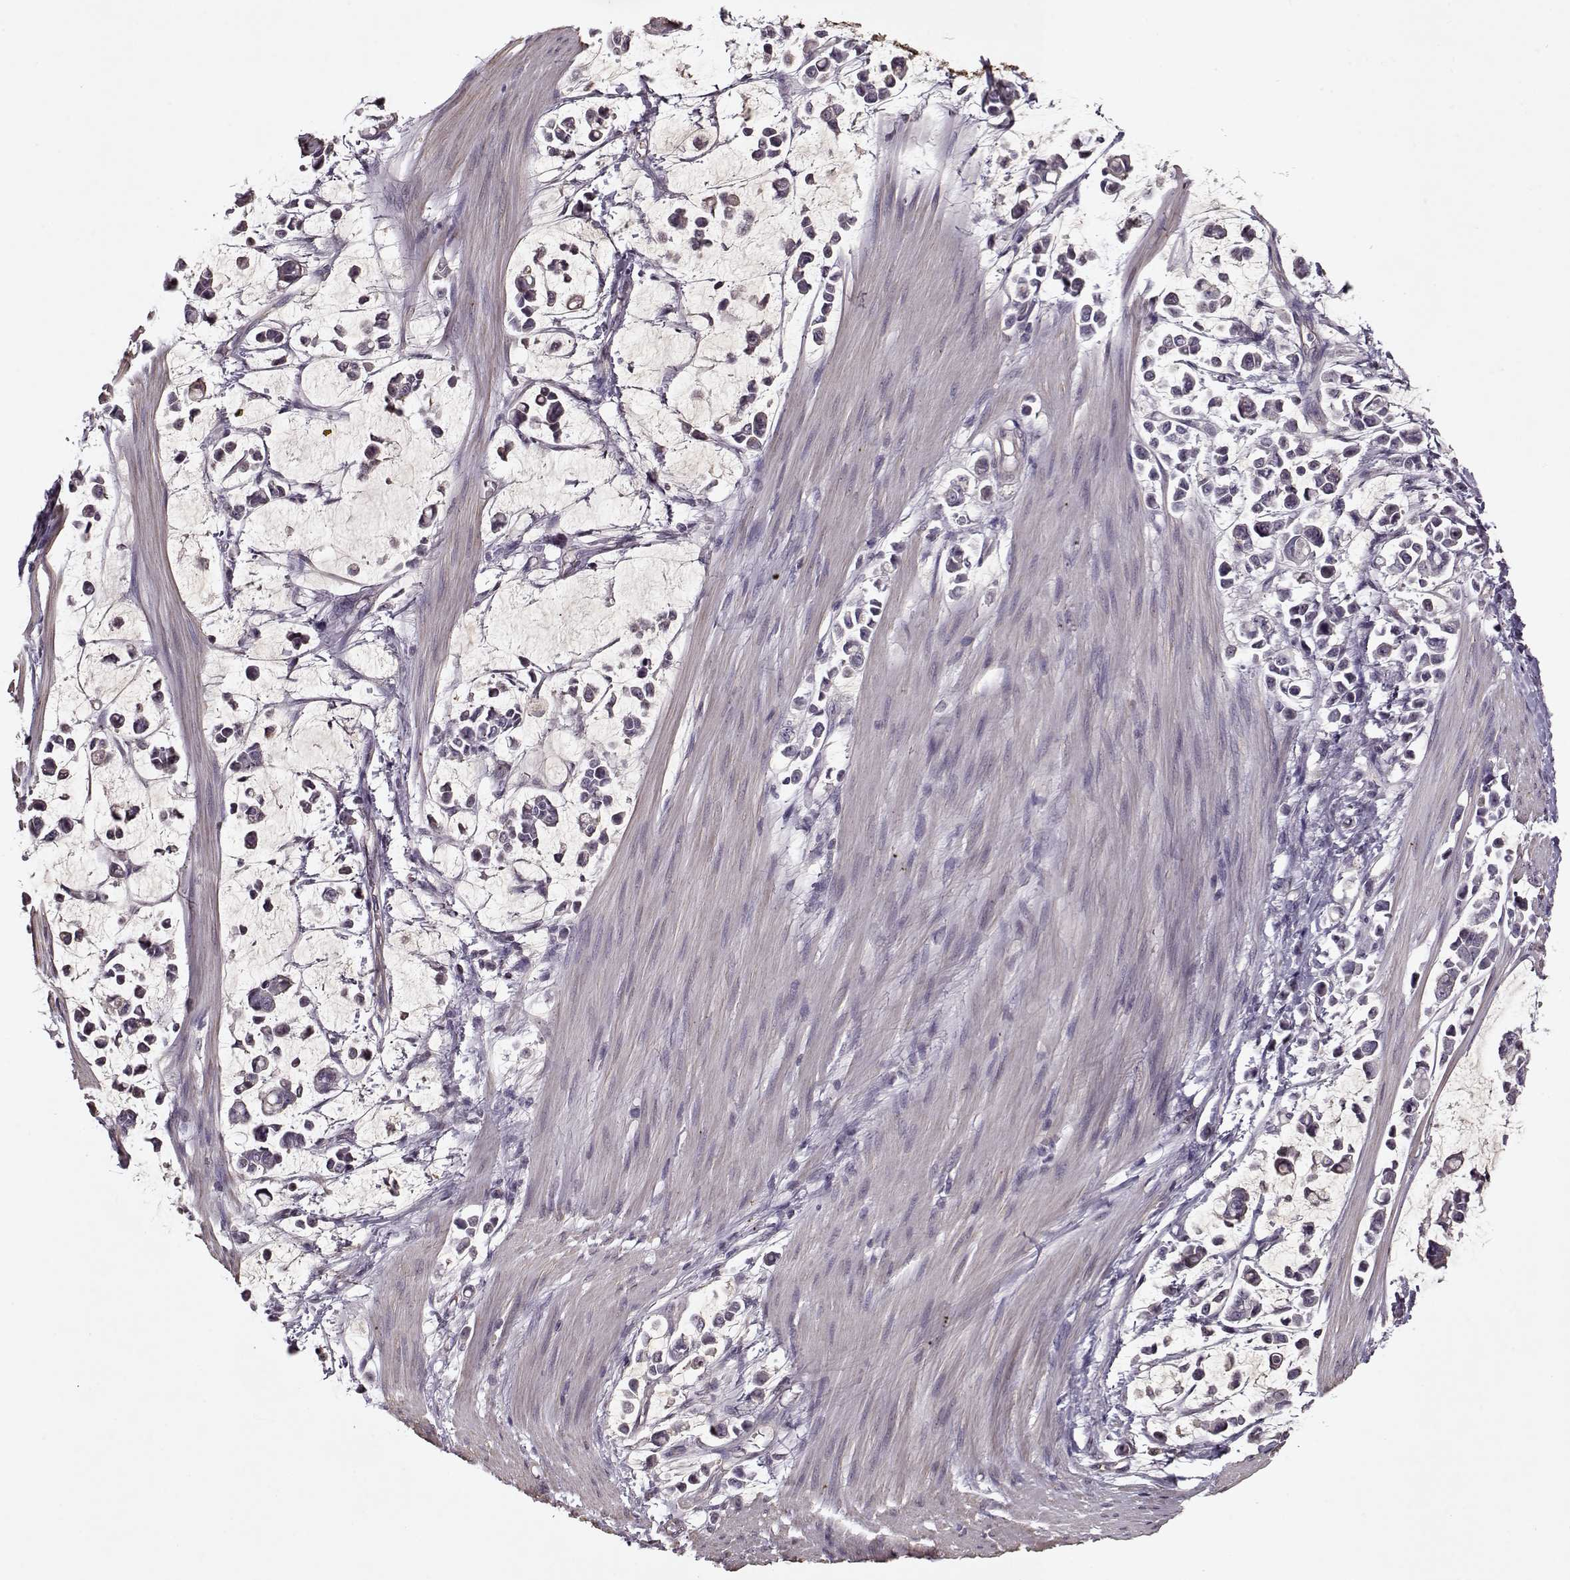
{"staining": {"intensity": "negative", "quantity": "none", "location": "none"}, "tissue": "stomach cancer", "cell_type": "Tumor cells", "image_type": "cancer", "snomed": [{"axis": "morphology", "description": "Adenocarcinoma, NOS"}, {"axis": "topography", "description": "Stomach"}], "caption": "This is a photomicrograph of immunohistochemistry (IHC) staining of adenocarcinoma (stomach), which shows no positivity in tumor cells.", "gene": "KRT9", "patient": {"sex": "male", "age": 82}}